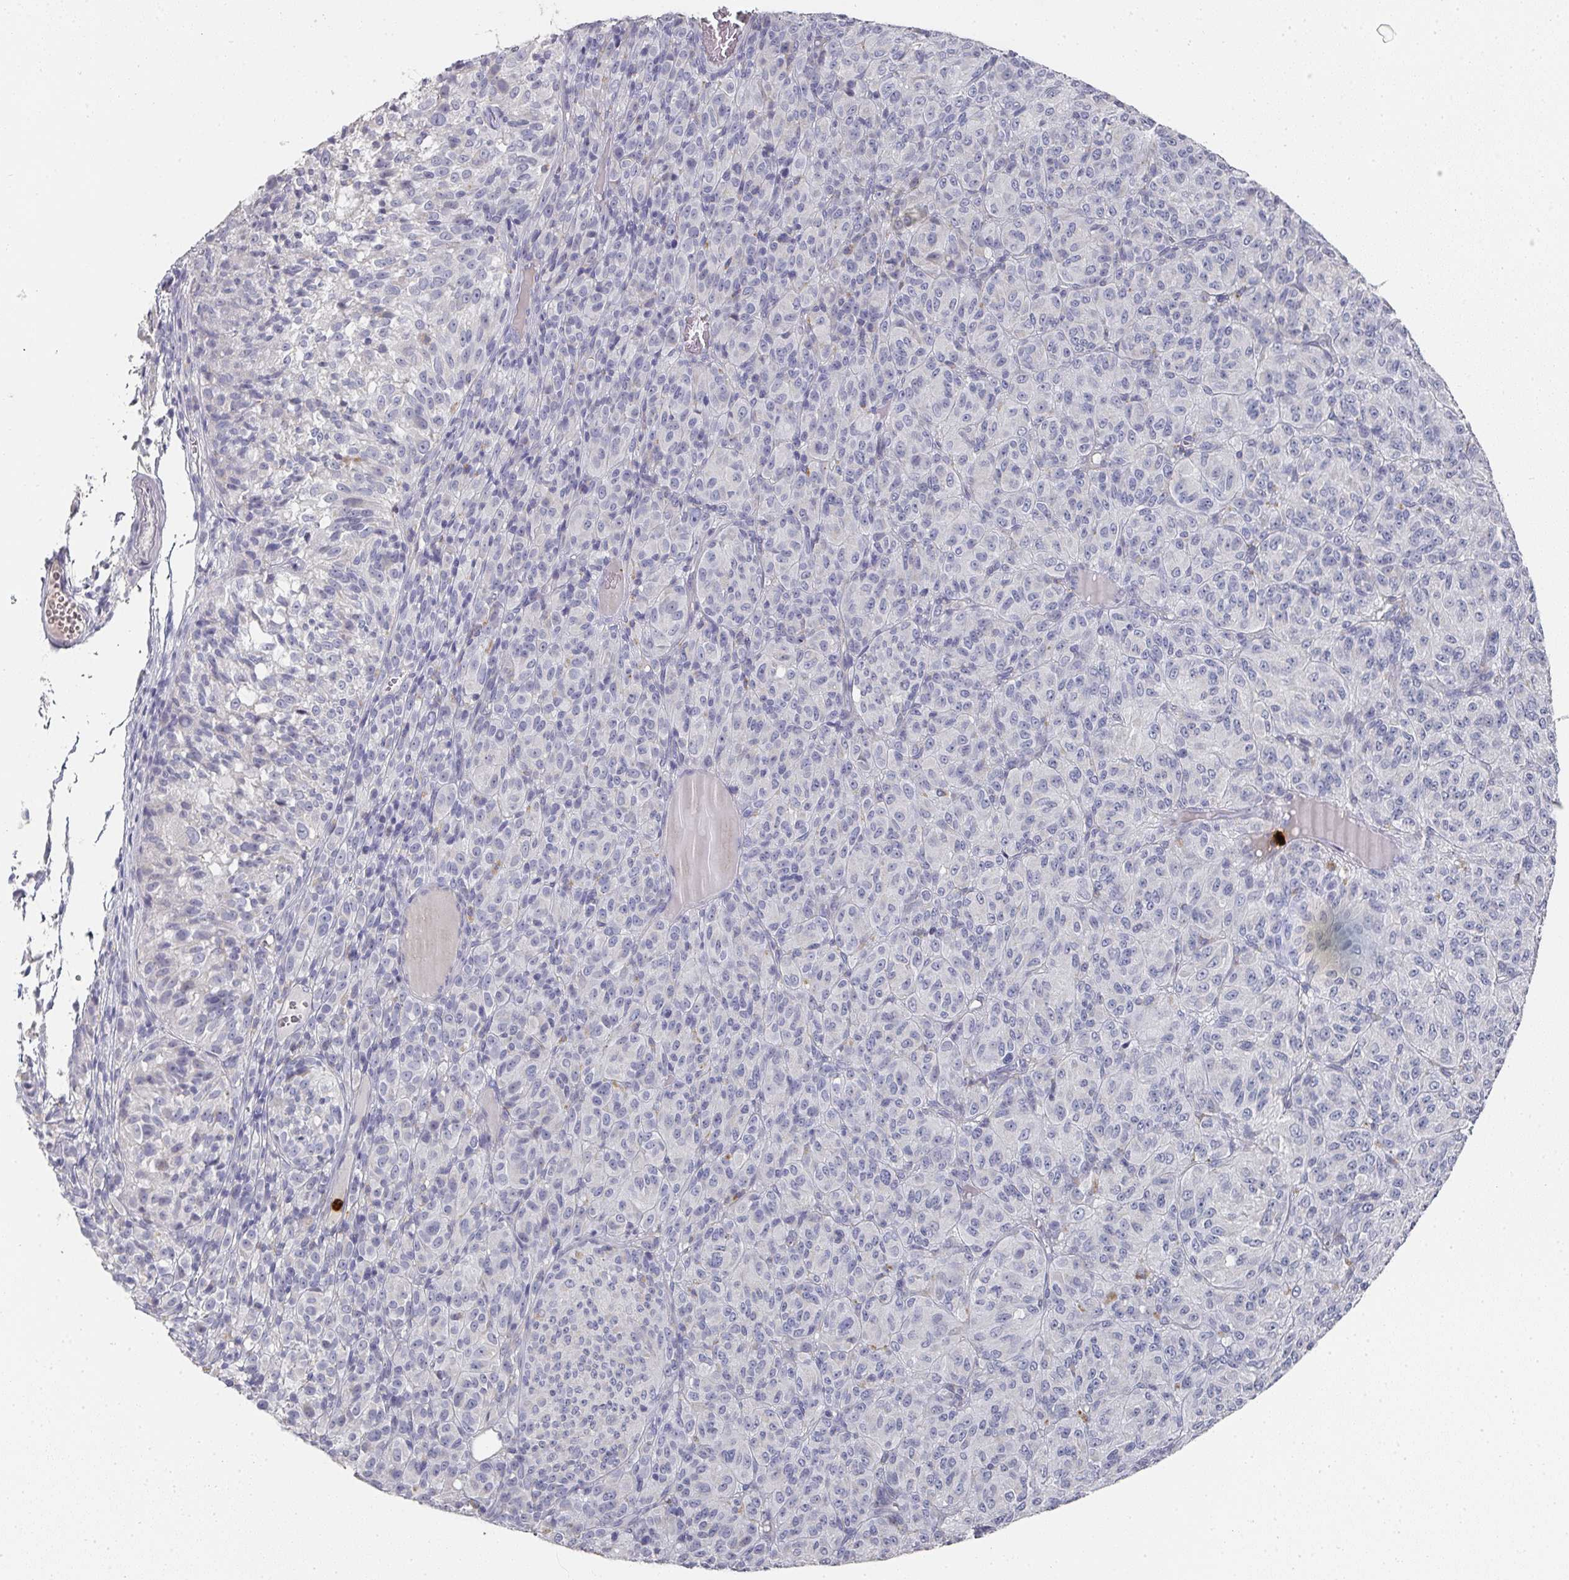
{"staining": {"intensity": "negative", "quantity": "none", "location": "none"}, "tissue": "melanoma", "cell_type": "Tumor cells", "image_type": "cancer", "snomed": [{"axis": "morphology", "description": "Malignant melanoma, Metastatic site"}, {"axis": "topography", "description": "Brain"}], "caption": "An immunohistochemistry image of malignant melanoma (metastatic site) is shown. There is no staining in tumor cells of malignant melanoma (metastatic site).", "gene": "CAMP", "patient": {"sex": "female", "age": 56}}